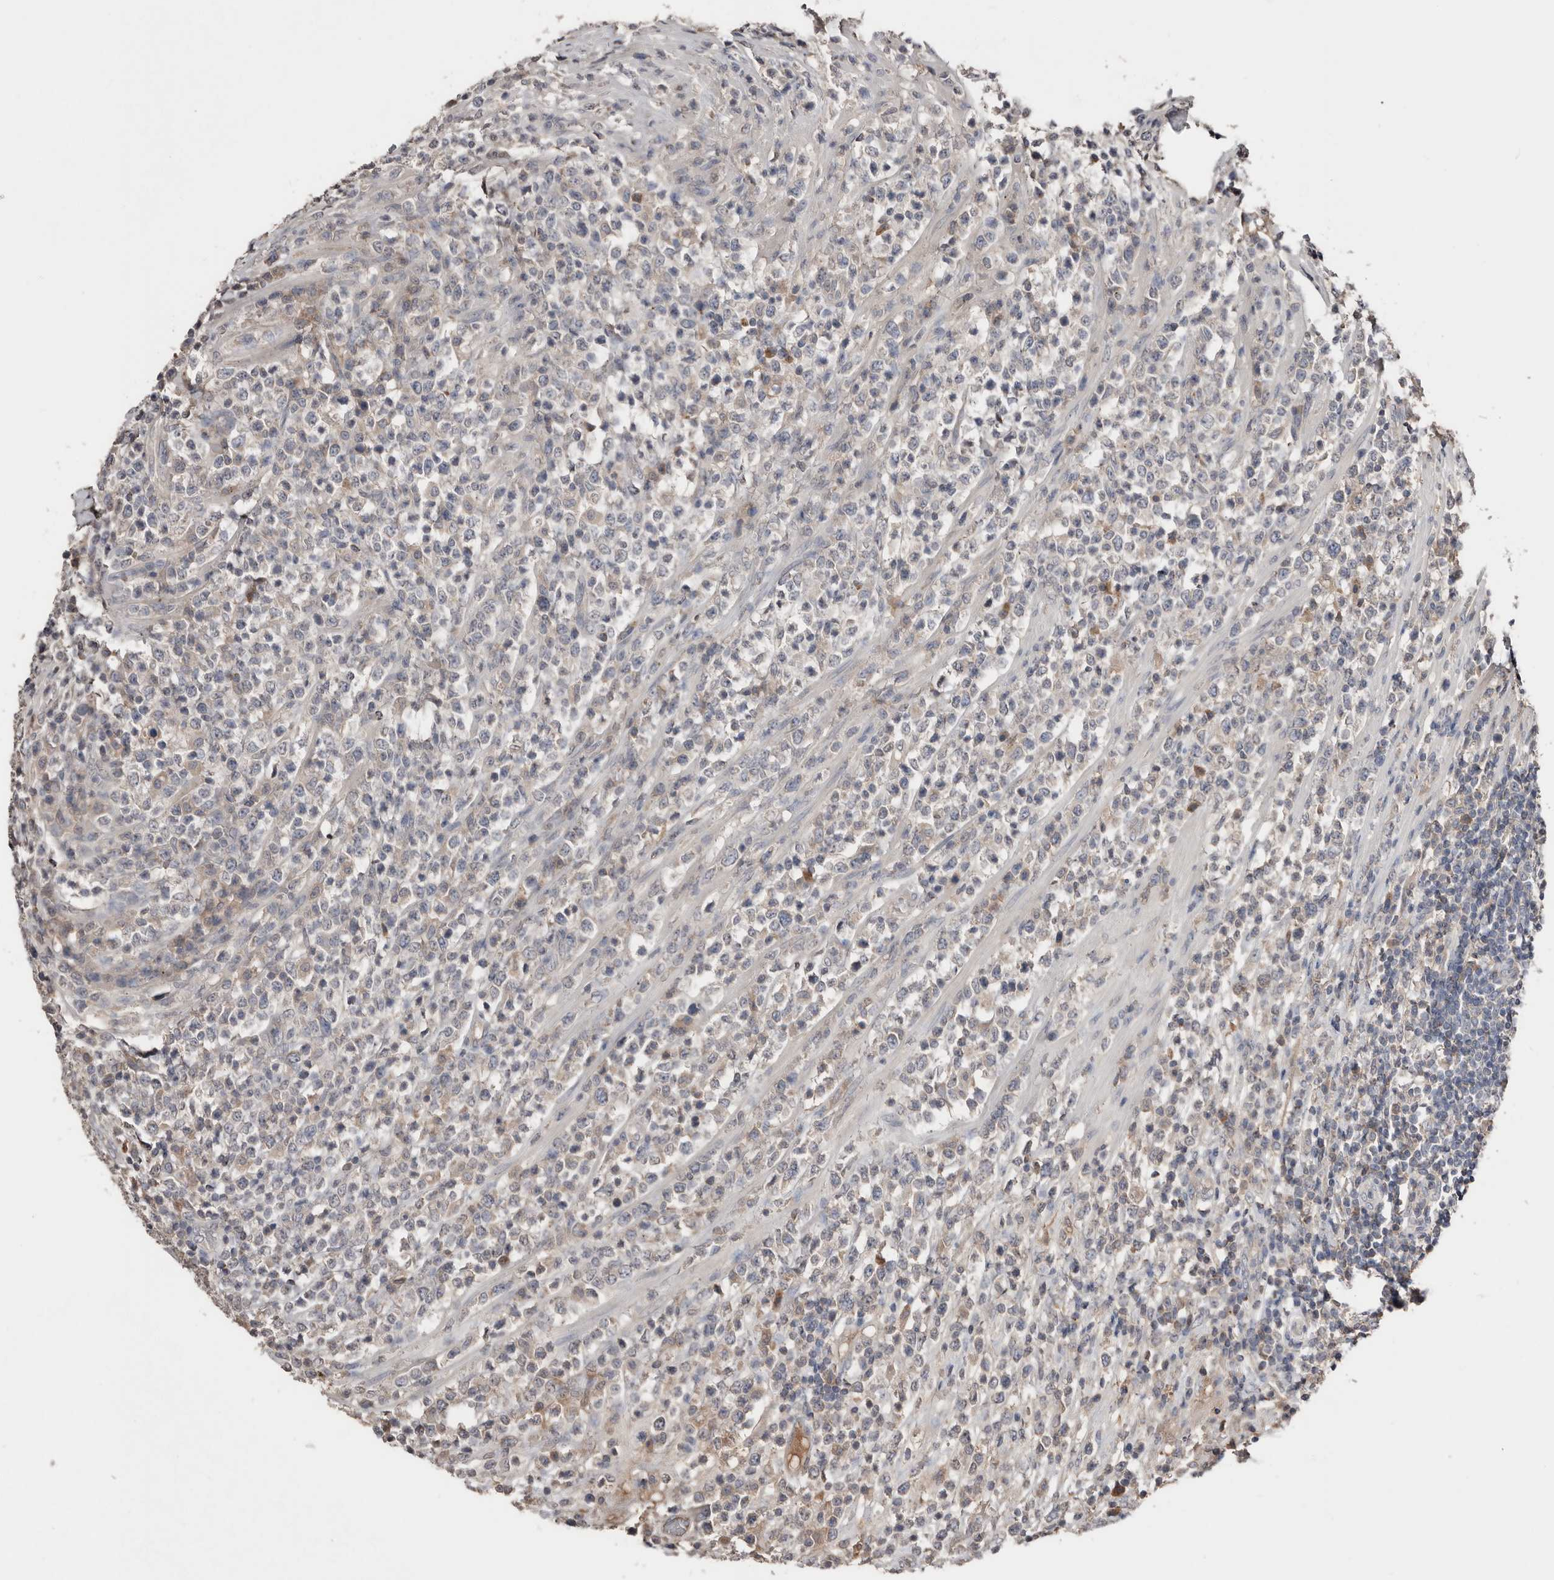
{"staining": {"intensity": "negative", "quantity": "none", "location": "none"}, "tissue": "lymphoma", "cell_type": "Tumor cells", "image_type": "cancer", "snomed": [{"axis": "morphology", "description": "Malignant lymphoma, non-Hodgkin's type, High grade"}, {"axis": "topography", "description": "Colon"}], "caption": "Immunohistochemistry image of lymphoma stained for a protein (brown), which displays no positivity in tumor cells. (Brightfield microscopy of DAB immunohistochemistry (IHC) at high magnification).", "gene": "SLC39A2", "patient": {"sex": "female", "age": 53}}